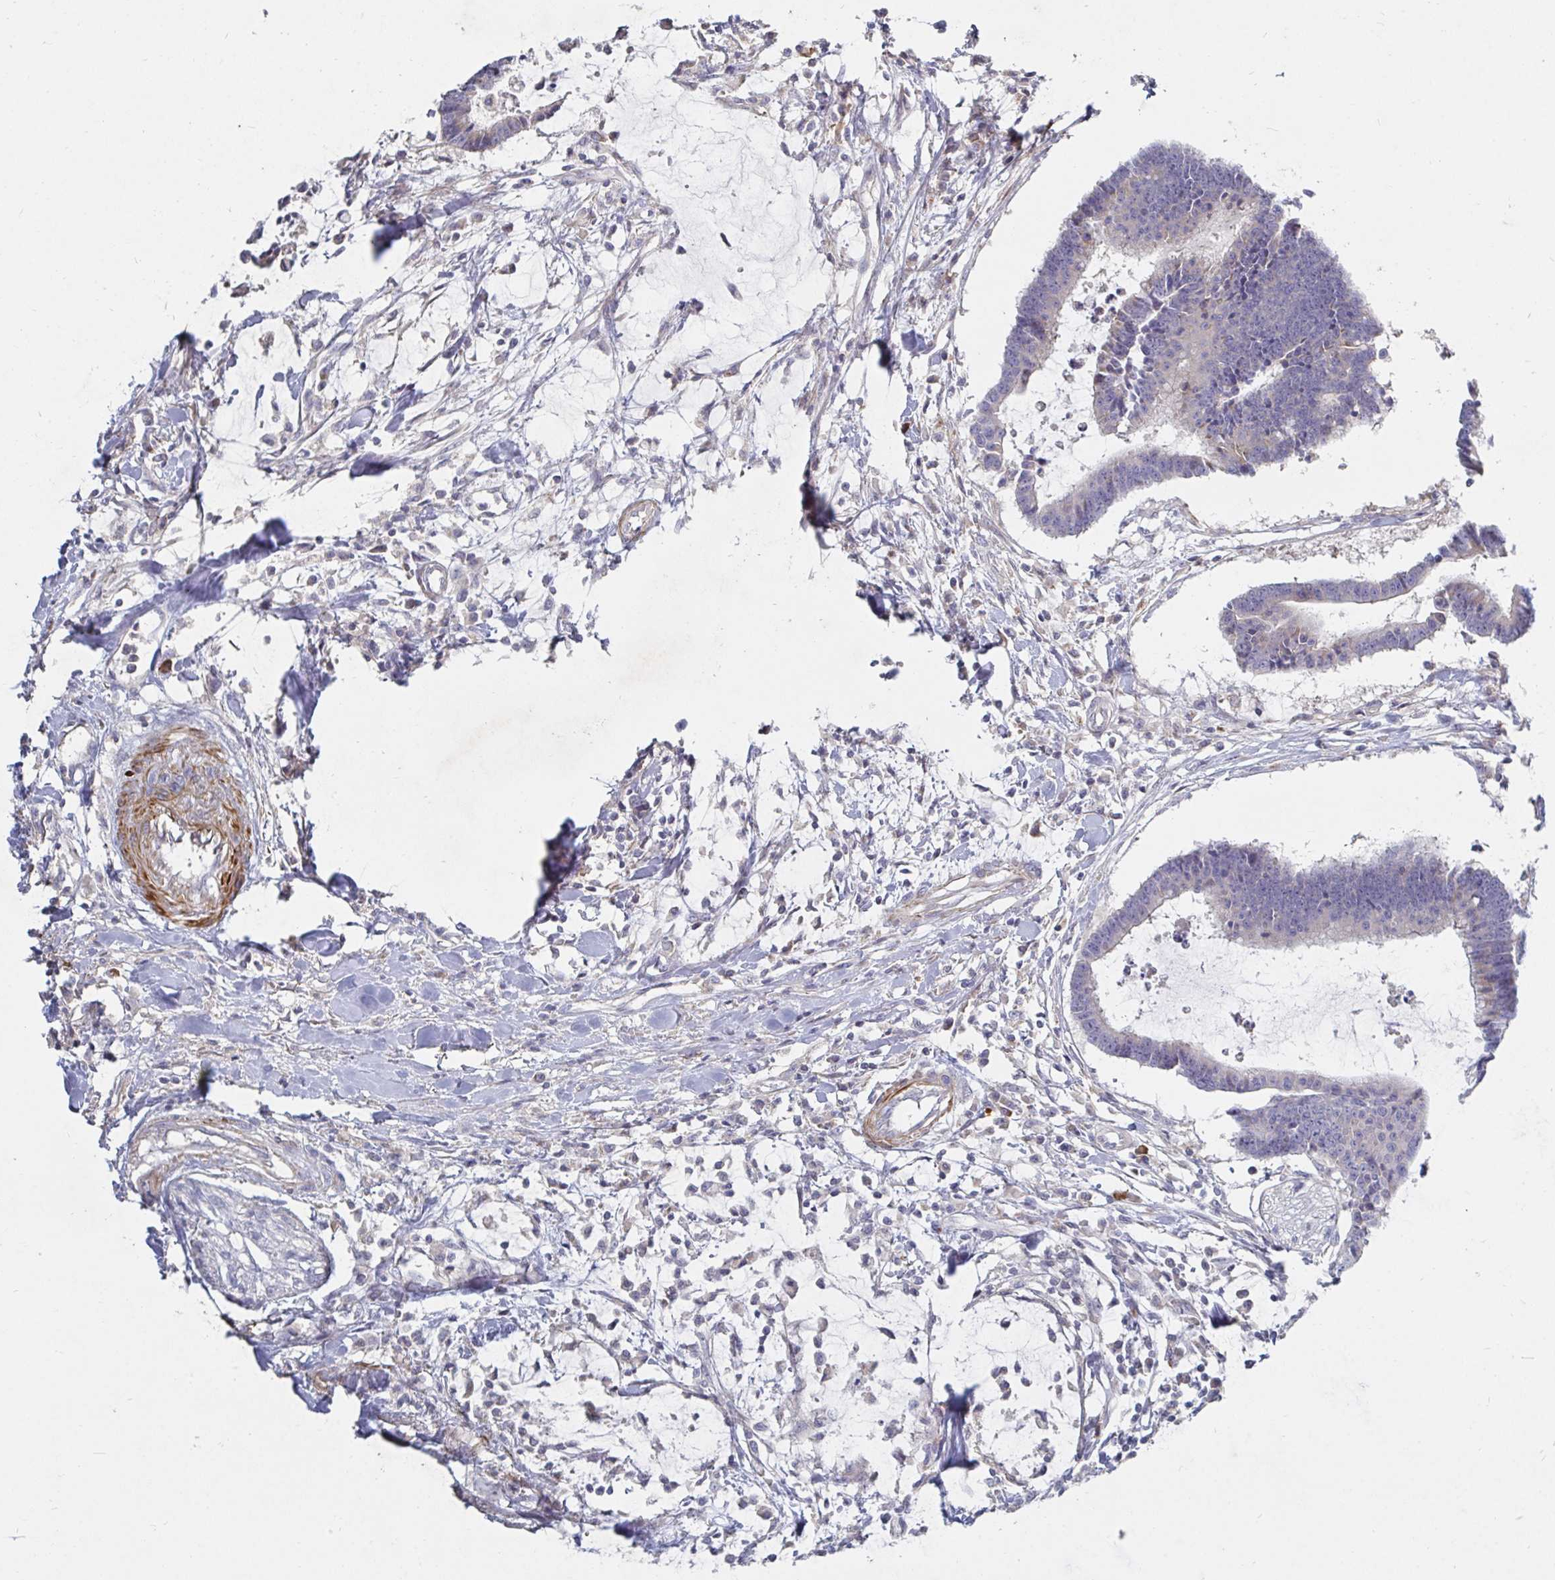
{"staining": {"intensity": "negative", "quantity": "none", "location": "none"}, "tissue": "colorectal cancer", "cell_type": "Tumor cells", "image_type": "cancer", "snomed": [{"axis": "morphology", "description": "Adenocarcinoma, NOS"}, {"axis": "topography", "description": "Colon"}], "caption": "Tumor cells are negative for brown protein staining in adenocarcinoma (colorectal). (Stains: DAB (3,3'-diaminobenzidine) IHC with hematoxylin counter stain, Microscopy: brightfield microscopy at high magnification).", "gene": "SSH2", "patient": {"sex": "female", "age": 78}}